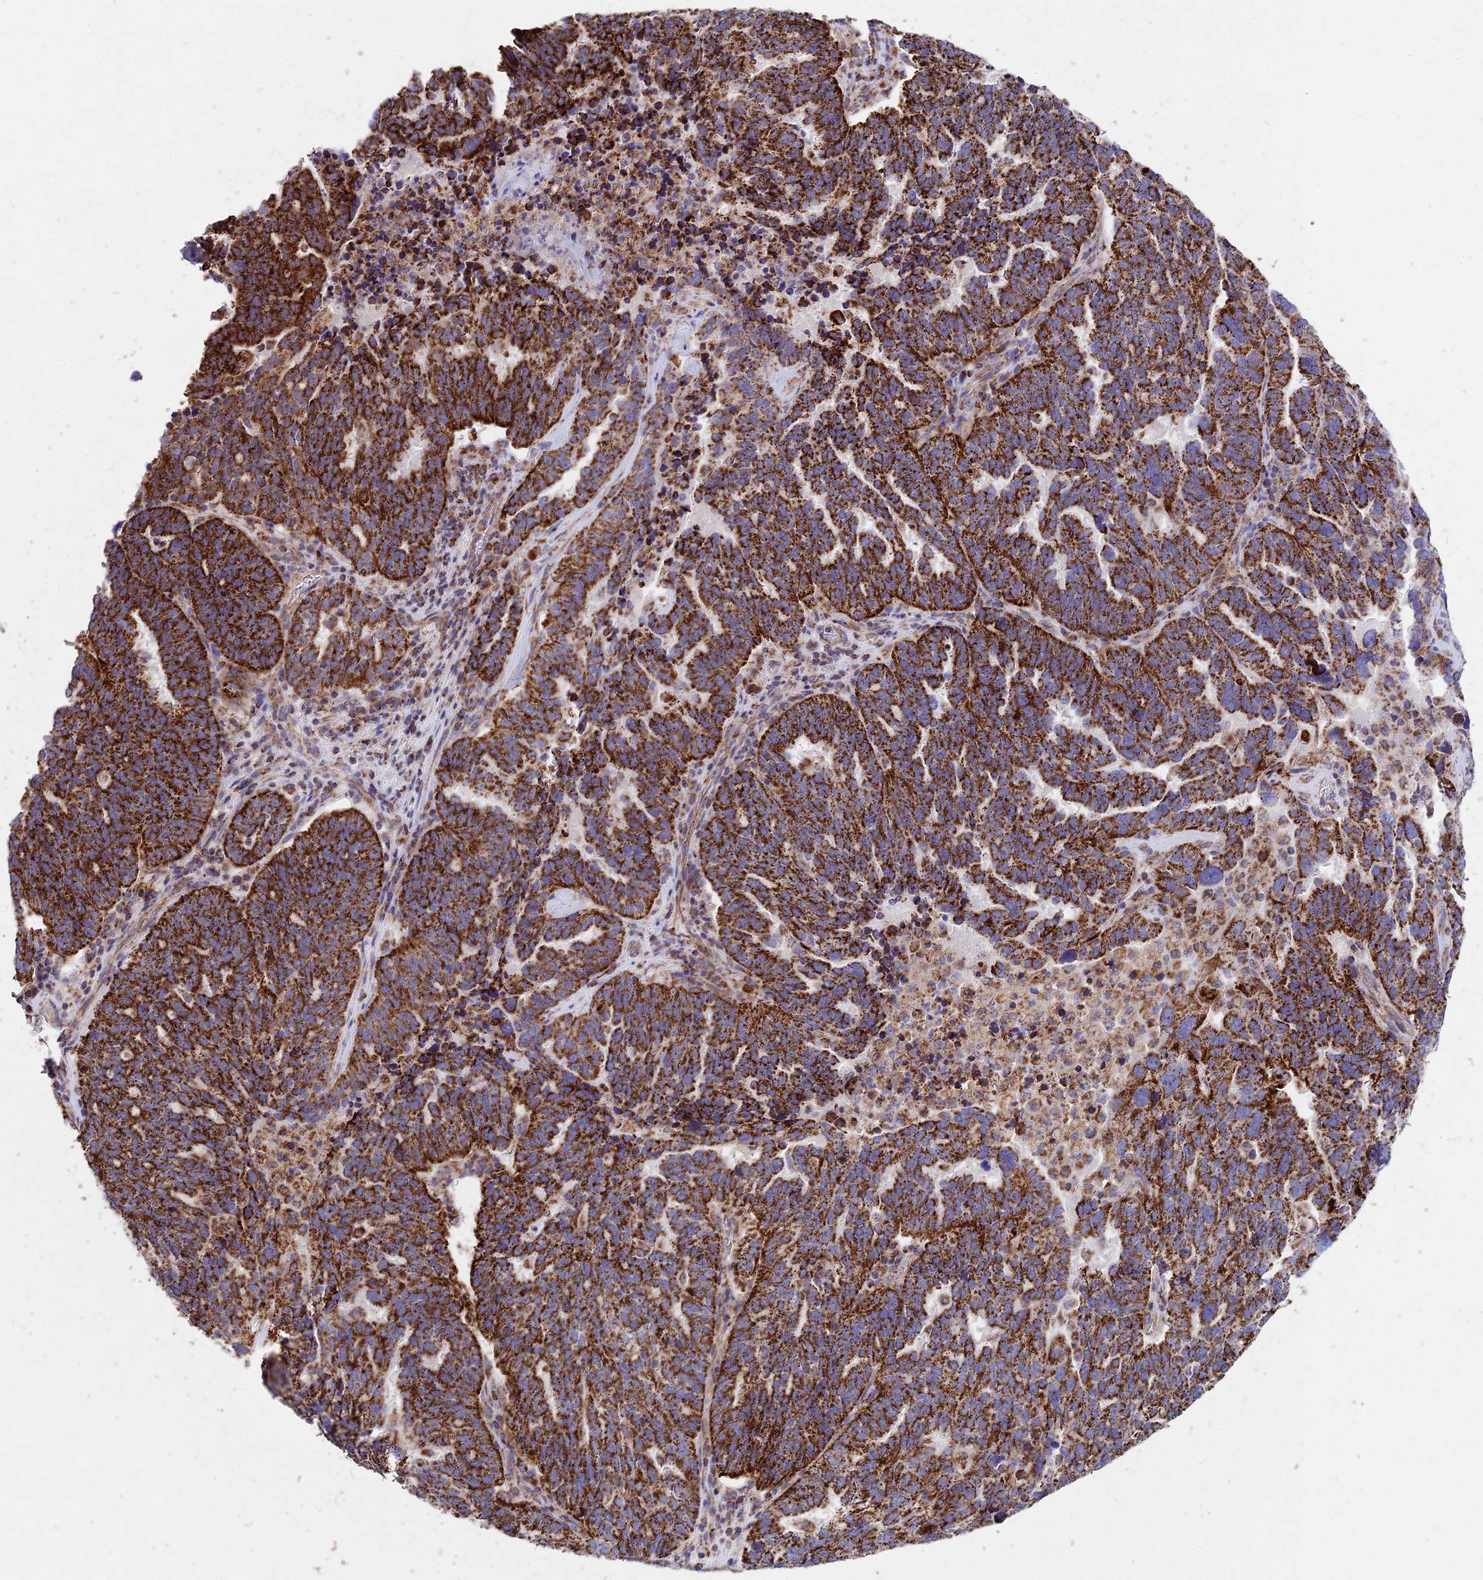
{"staining": {"intensity": "strong", "quantity": ">75%", "location": "cytoplasmic/membranous"}, "tissue": "ovarian cancer", "cell_type": "Tumor cells", "image_type": "cancer", "snomed": [{"axis": "morphology", "description": "Cystadenocarcinoma, serous, NOS"}, {"axis": "topography", "description": "Ovary"}], "caption": "Tumor cells reveal high levels of strong cytoplasmic/membranous expression in approximately >75% of cells in human ovarian cancer (serous cystadenocarcinoma). (DAB (3,3'-diaminobenzidine) IHC, brown staining for protein, blue staining for nuclei).", "gene": "KHDC3L", "patient": {"sex": "female", "age": 59}}